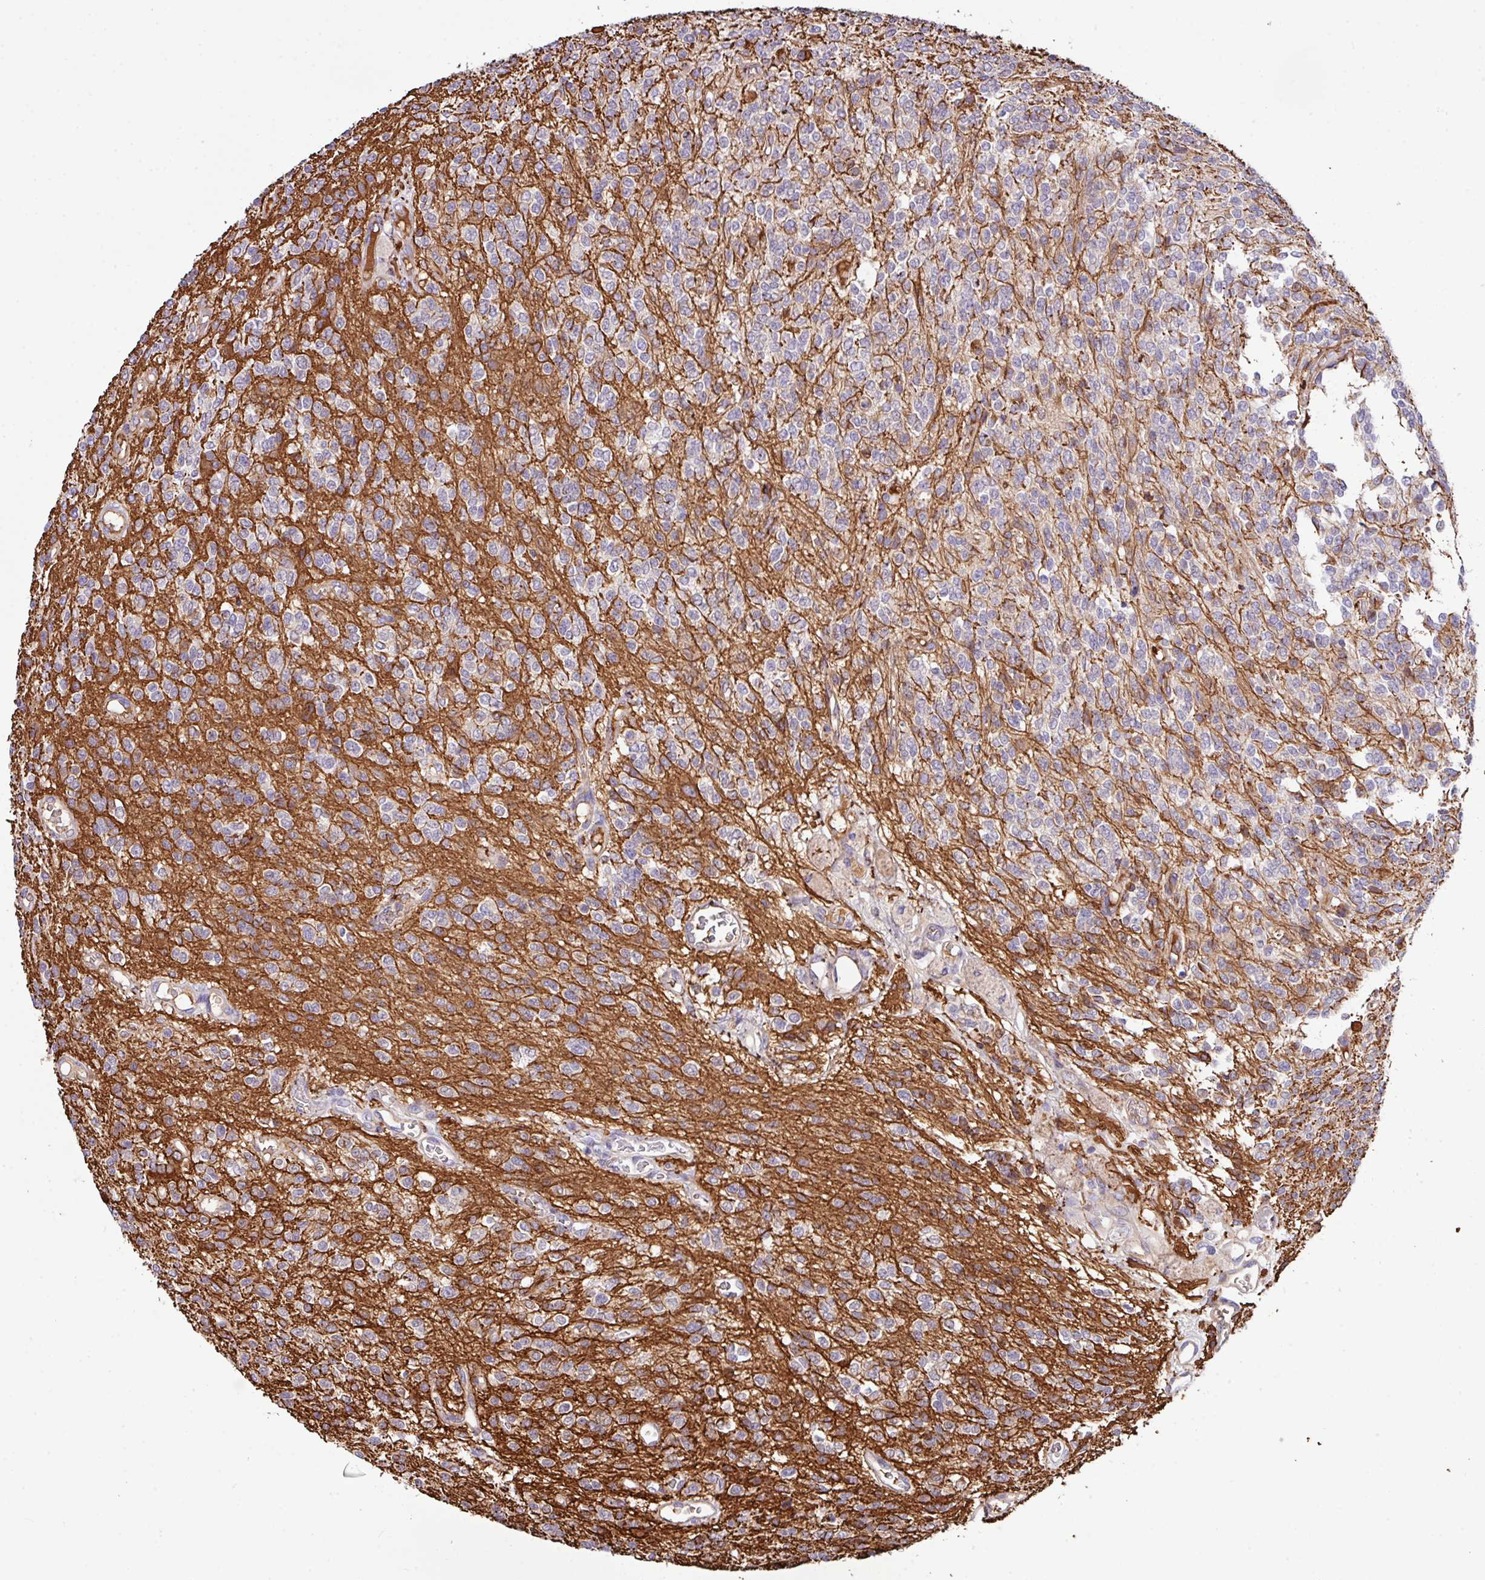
{"staining": {"intensity": "negative", "quantity": "none", "location": "none"}, "tissue": "glioma", "cell_type": "Tumor cells", "image_type": "cancer", "snomed": [{"axis": "morphology", "description": "Glioma, malignant, High grade"}, {"axis": "topography", "description": "Brain"}], "caption": "The image exhibits no significant staining in tumor cells of malignant glioma (high-grade).", "gene": "DNAL1", "patient": {"sex": "male", "age": 34}}